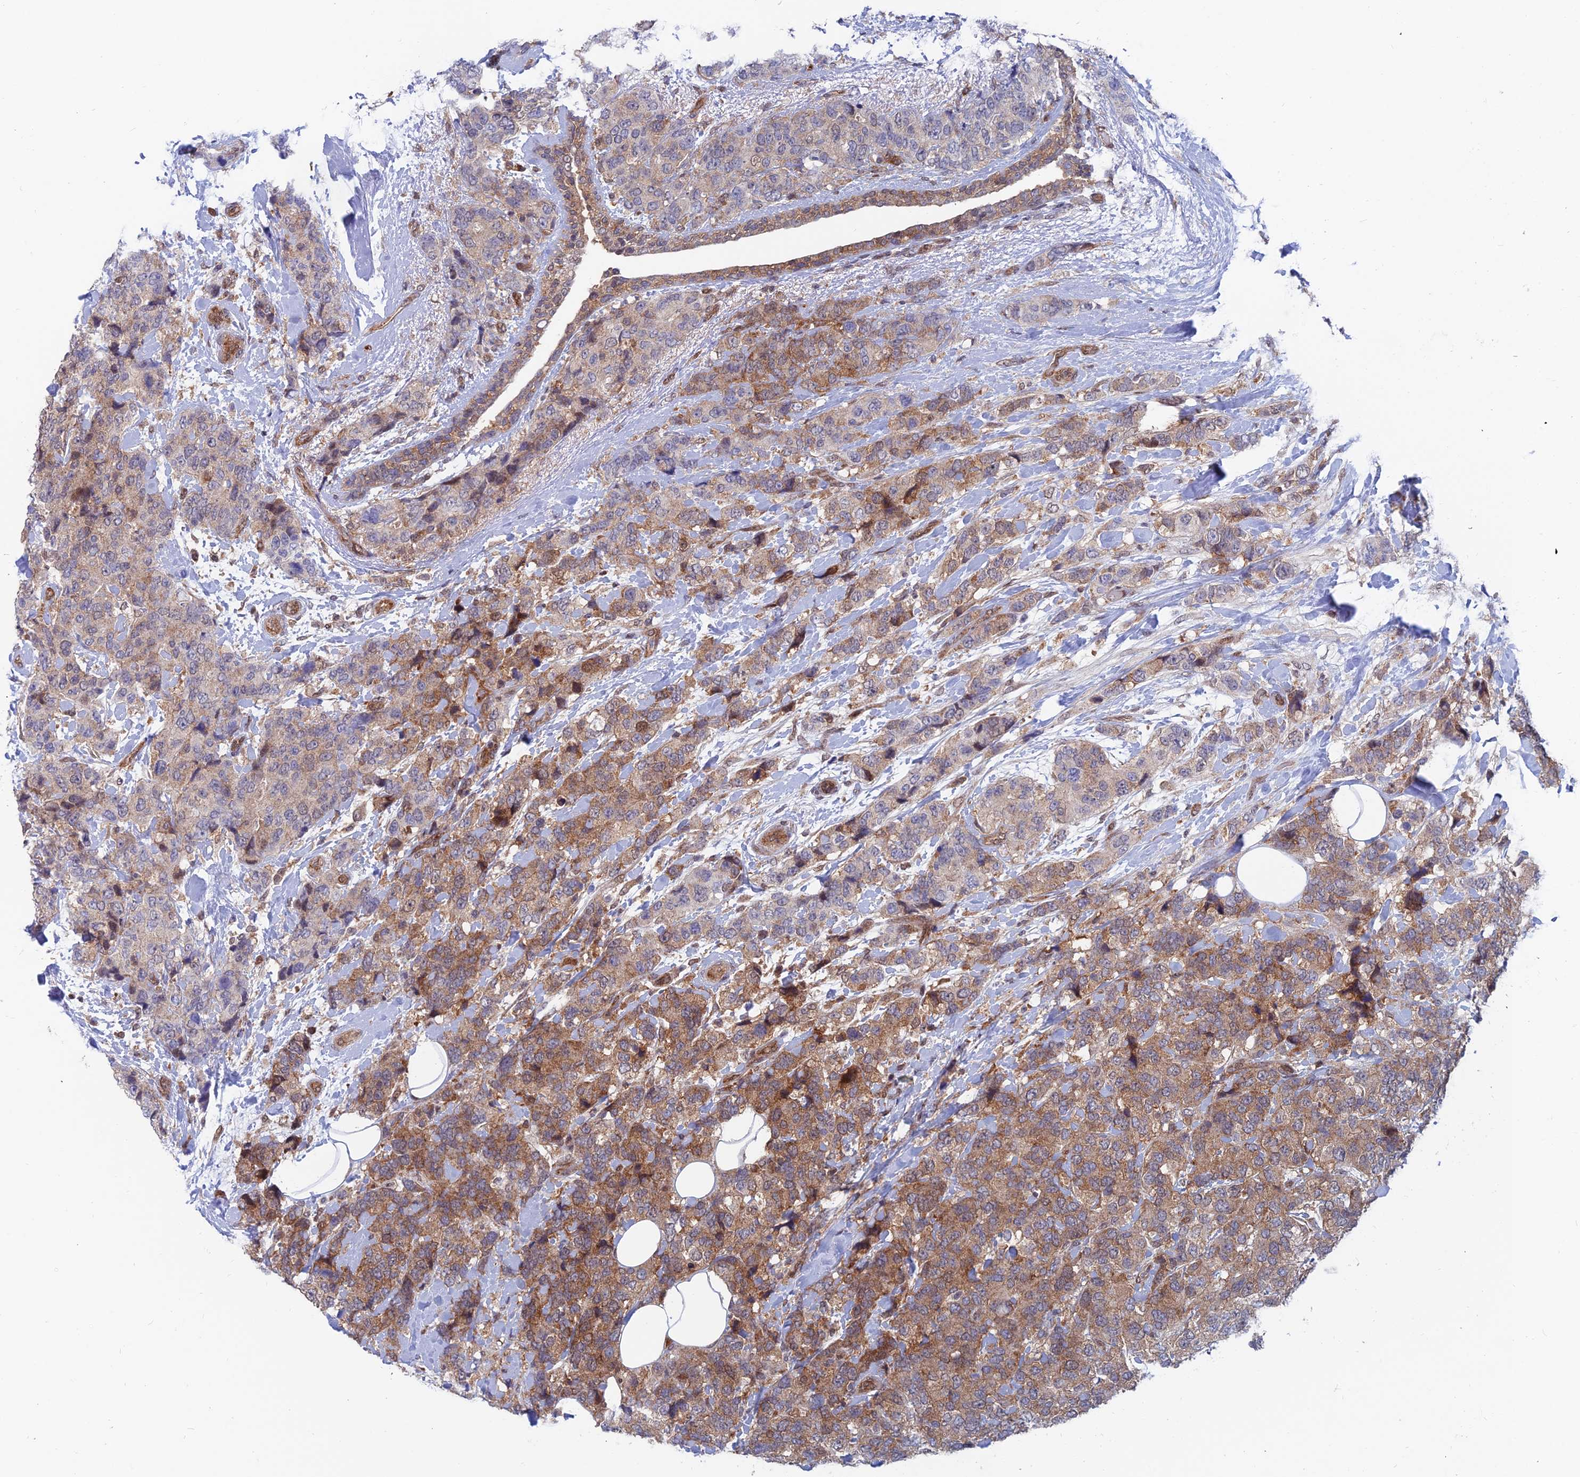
{"staining": {"intensity": "moderate", "quantity": ">75%", "location": "cytoplasmic/membranous"}, "tissue": "breast cancer", "cell_type": "Tumor cells", "image_type": "cancer", "snomed": [{"axis": "morphology", "description": "Lobular carcinoma"}, {"axis": "topography", "description": "Breast"}], "caption": "Immunohistochemical staining of breast cancer (lobular carcinoma) shows medium levels of moderate cytoplasmic/membranous protein expression in approximately >75% of tumor cells.", "gene": "IGBP1", "patient": {"sex": "female", "age": 59}}